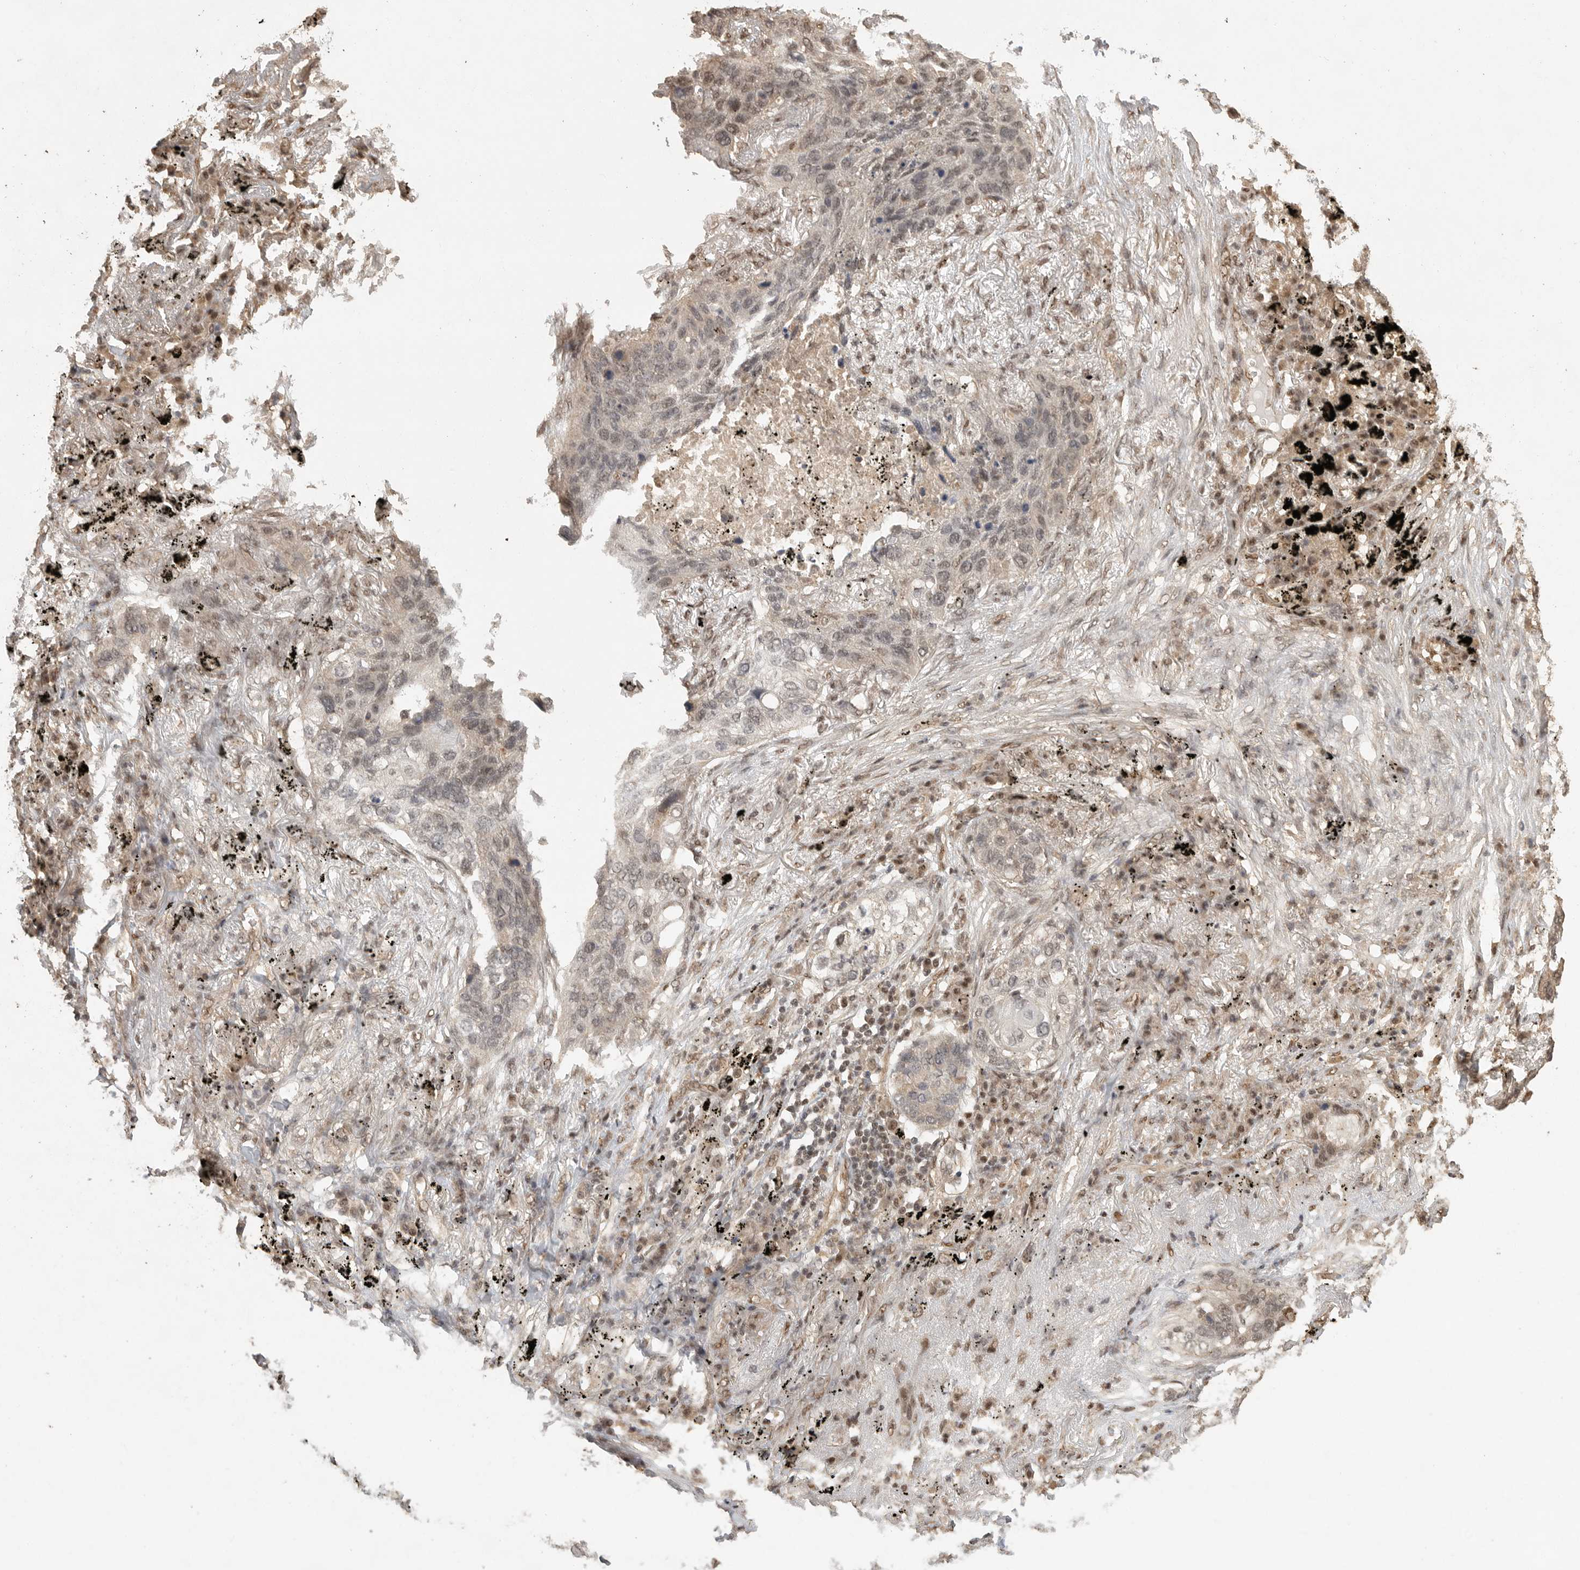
{"staining": {"intensity": "moderate", "quantity": "<25%", "location": "nuclear"}, "tissue": "lung cancer", "cell_type": "Tumor cells", "image_type": "cancer", "snomed": [{"axis": "morphology", "description": "Squamous cell carcinoma, NOS"}, {"axis": "topography", "description": "Lung"}], "caption": "This is an image of immunohistochemistry staining of lung cancer (squamous cell carcinoma), which shows moderate positivity in the nuclear of tumor cells.", "gene": "DFFA", "patient": {"sex": "female", "age": 63}}